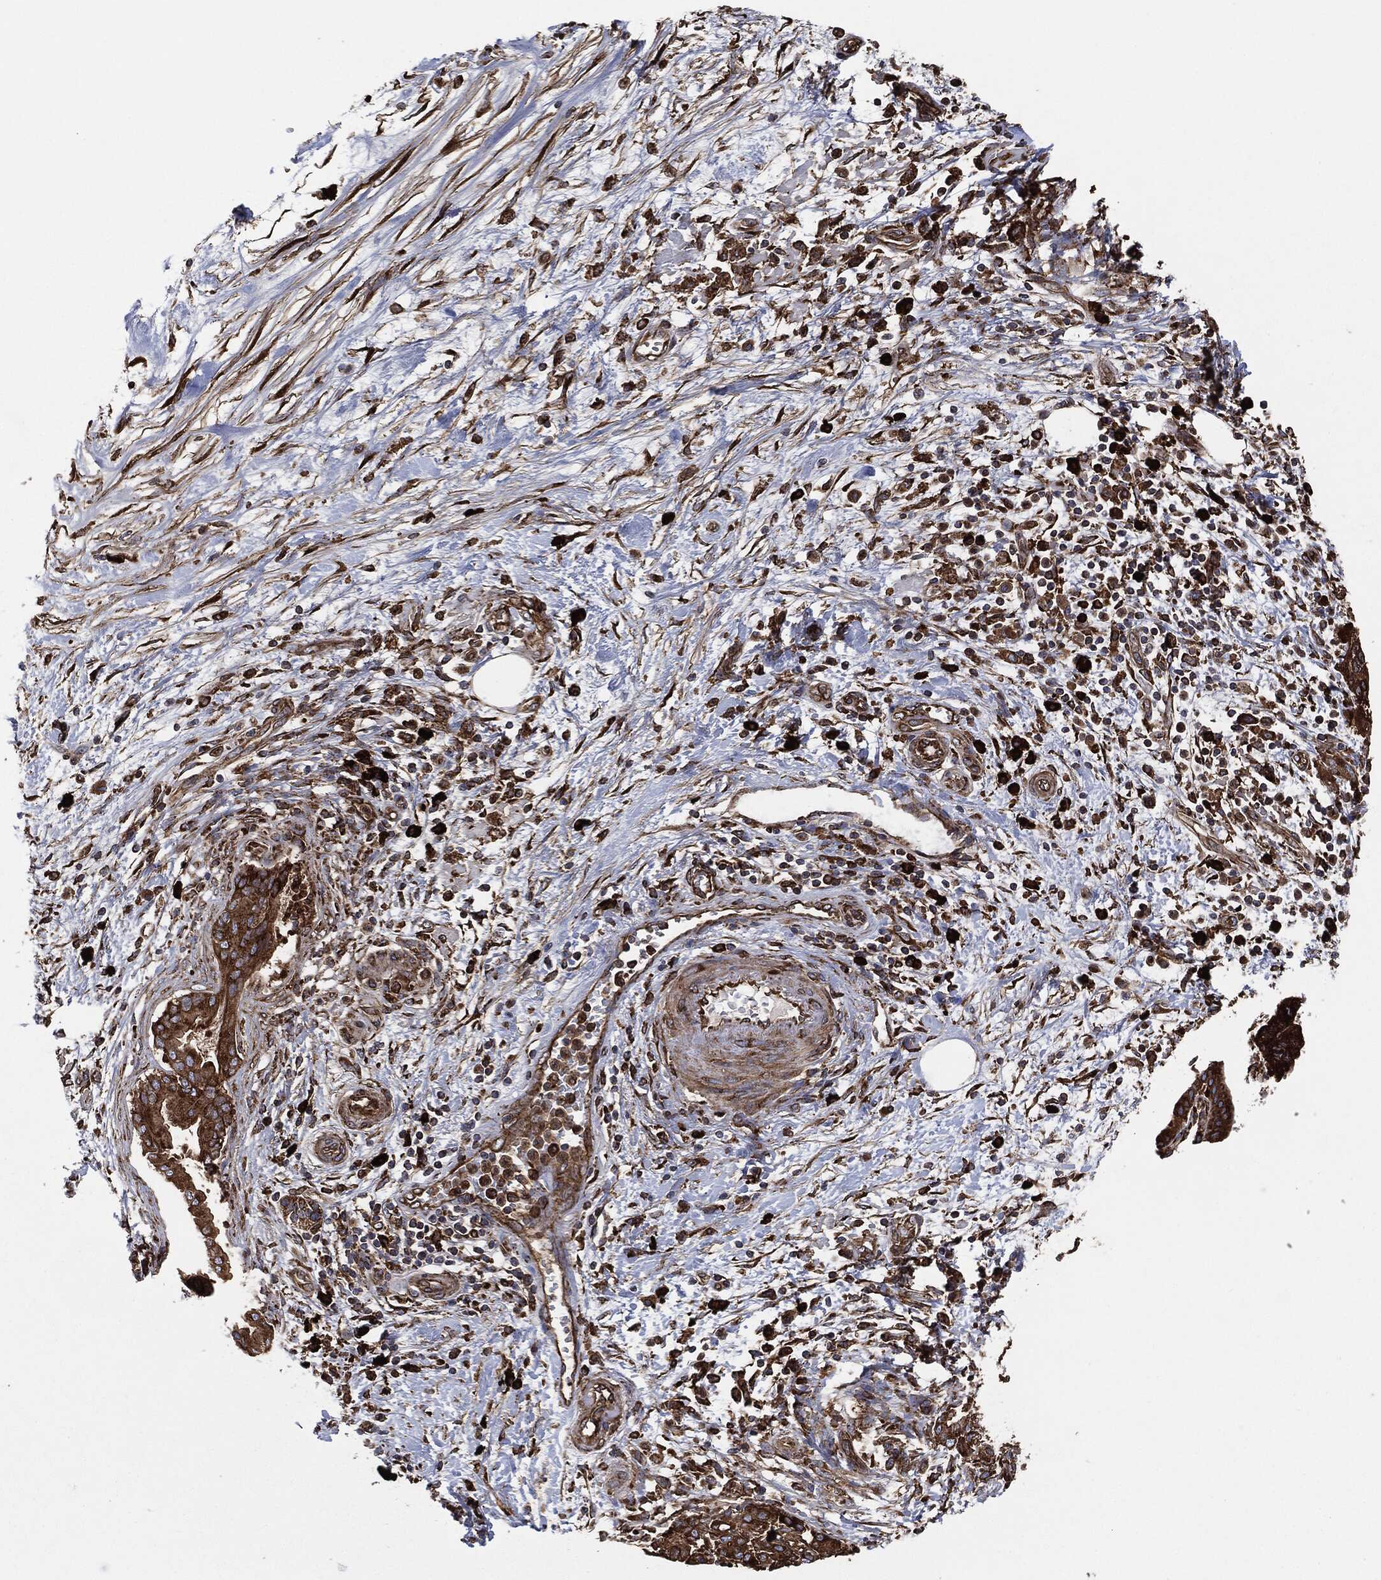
{"staining": {"intensity": "strong", "quantity": ">75%", "location": "cytoplasmic/membranous"}, "tissue": "pancreatic cancer", "cell_type": "Tumor cells", "image_type": "cancer", "snomed": [{"axis": "morphology", "description": "Adenocarcinoma, NOS"}, {"axis": "topography", "description": "Pancreas"}], "caption": "Immunohistochemistry (IHC) staining of adenocarcinoma (pancreatic), which displays high levels of strong cytoplasmic/membranous positivity in approximately >75% of tumor cells indicating strong cytoplasmic/membranous protein positivity. The staining was performed using DAB (brown) for protein detection and nuclei were counterstained in hematoxylin (blue).", "gene": "AMFR", "patient": {"sex": "female", "age": 73}}